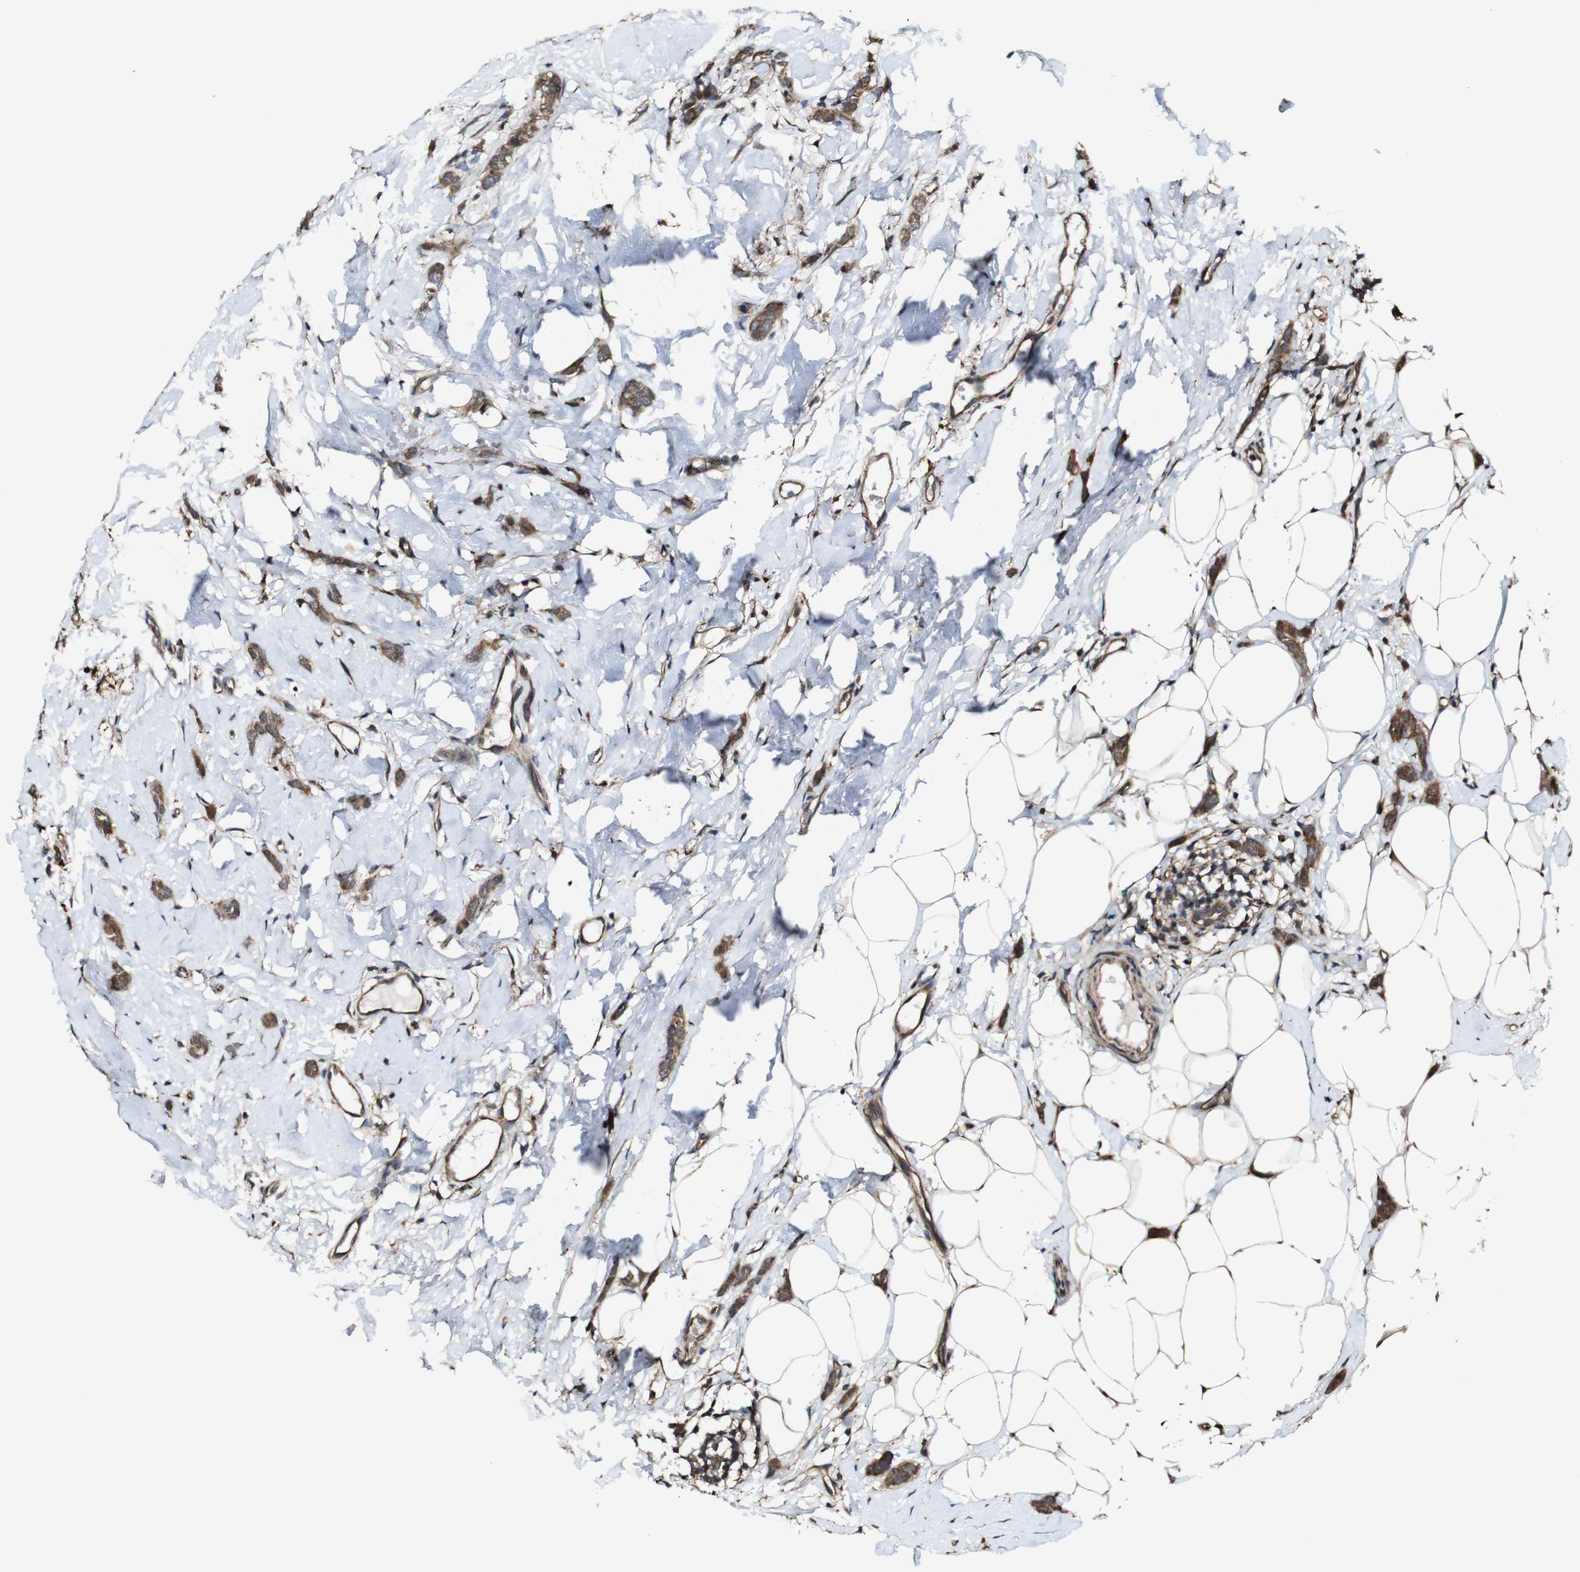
{"staining": {"intensity": "moderate", "quantity": ">75%", "location": "cytoplasmic/membranous"}, "tissue": "breast cancer", "cell_type": "Tumor cells", "image_type": "cancer", "snomed": [{"axis": "morphology", "description": "Lobular carcinoma"}, {"axis": "topography", "description": "Skin"}, {"axis": "topography", "description": "Breast"}], "caption": "Protein analysis of breast cancer tissue displays moderate cytoplasmic/membranous staining in approximately >75% of tumor cells. (Brightfield microscopy of DAB IHC at high magnification).", "gene": "BTN3A3", "patient": {"sex": "female", "age": 46}}